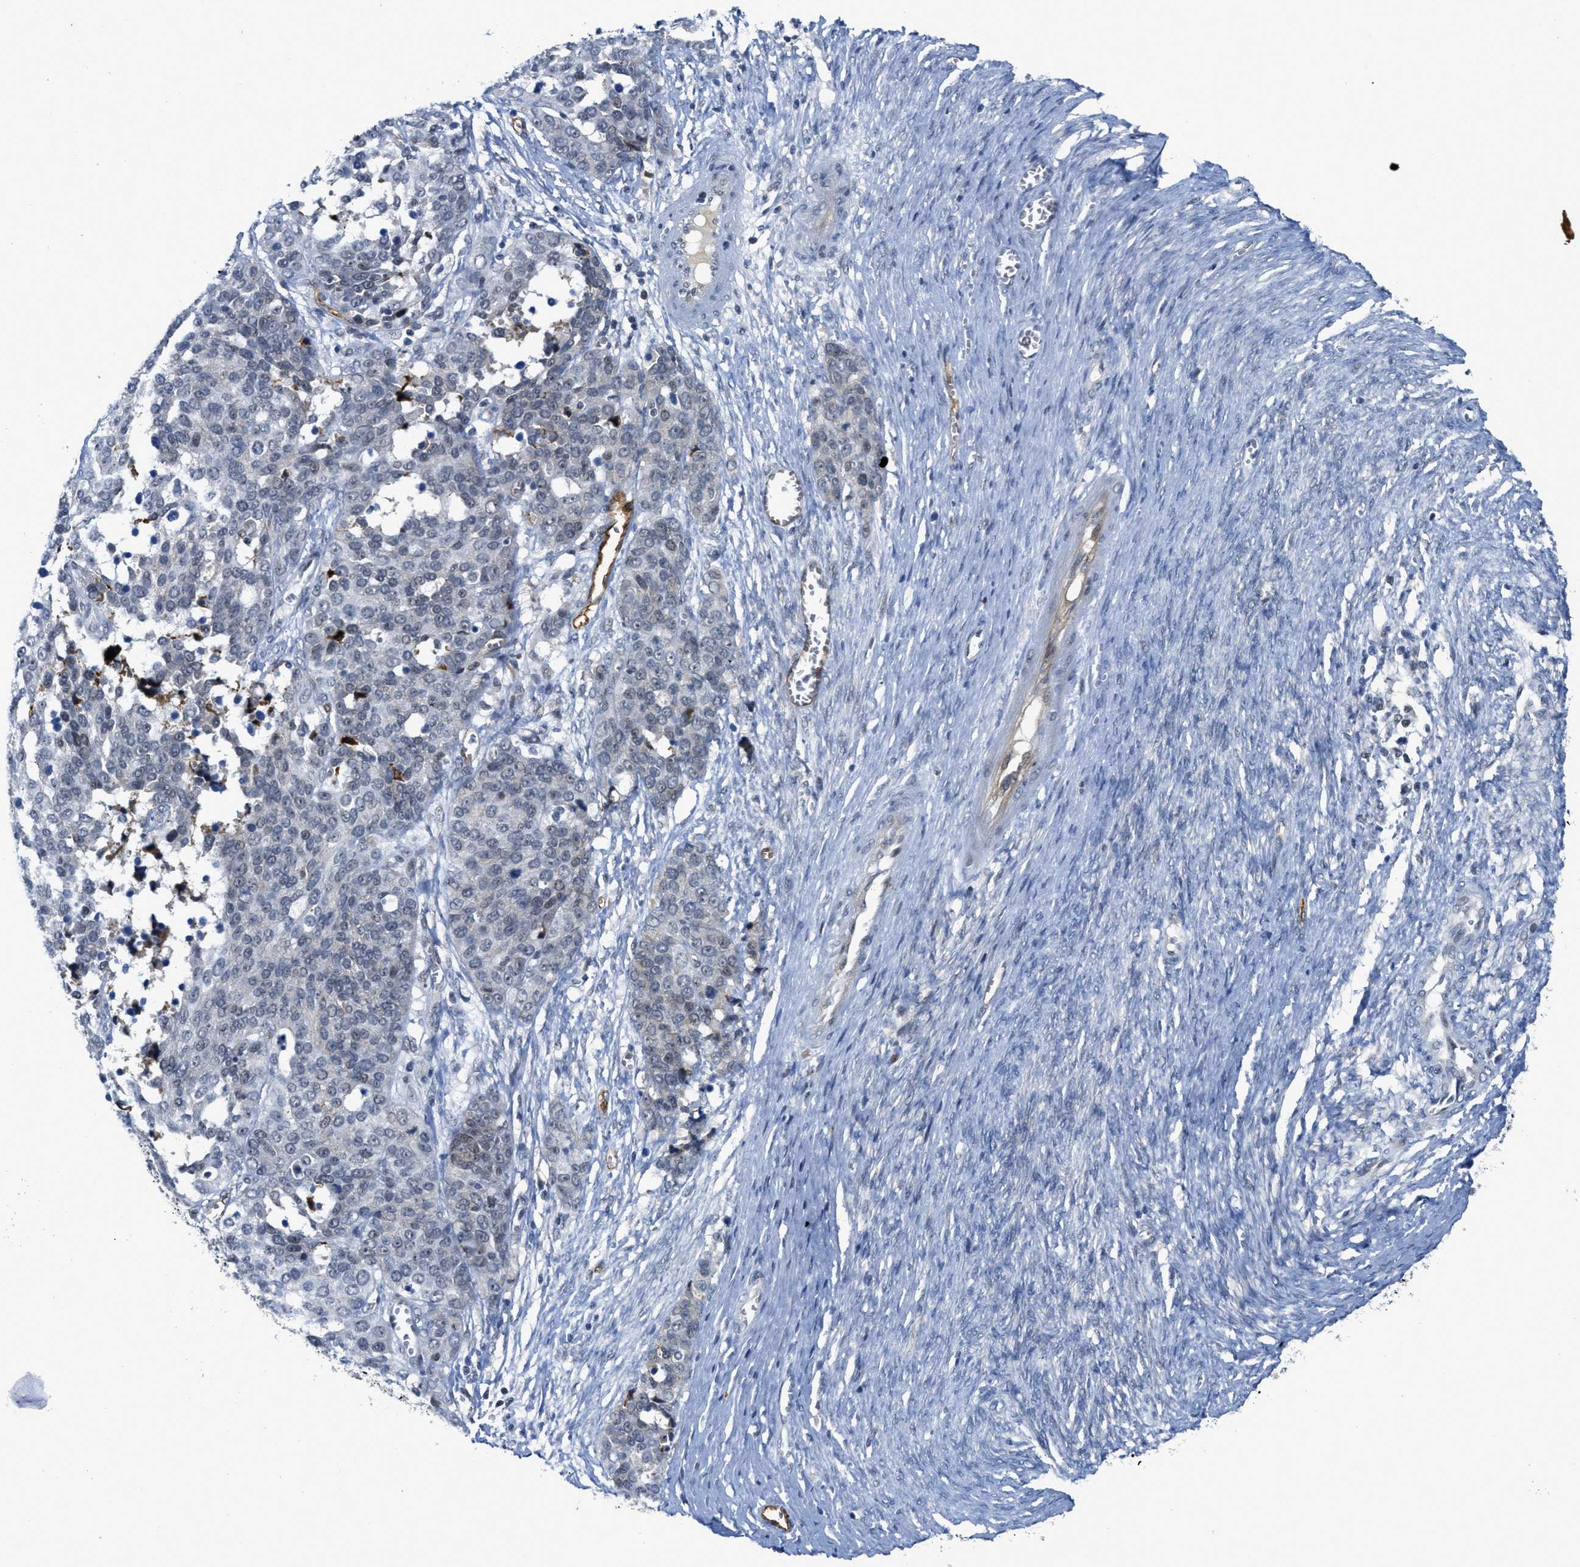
{"staining": {"intensity": "negative", "quantity": "none", "location": "none"}, "tissue": "ovarian cancer", "cell_type": "Tumor cells", "image_type": "cancer", "snomed": [{"axis": "morphology", "description": "Cystadenocarcinoma, serous, NOS"}, {"axis": "topography", "description": "Ovary"}], "caption": "High magnification brightfield microscopy of ovarian serous cystadenocarcinoma stained with DAB (3,3'-diaminobenzidine) (brown) and counterstained with hematoxylin (blue): tumor cells show no significant positivity.", "gene": "SLCO2A1", "patient": {"sex": "female", "age": 44}}